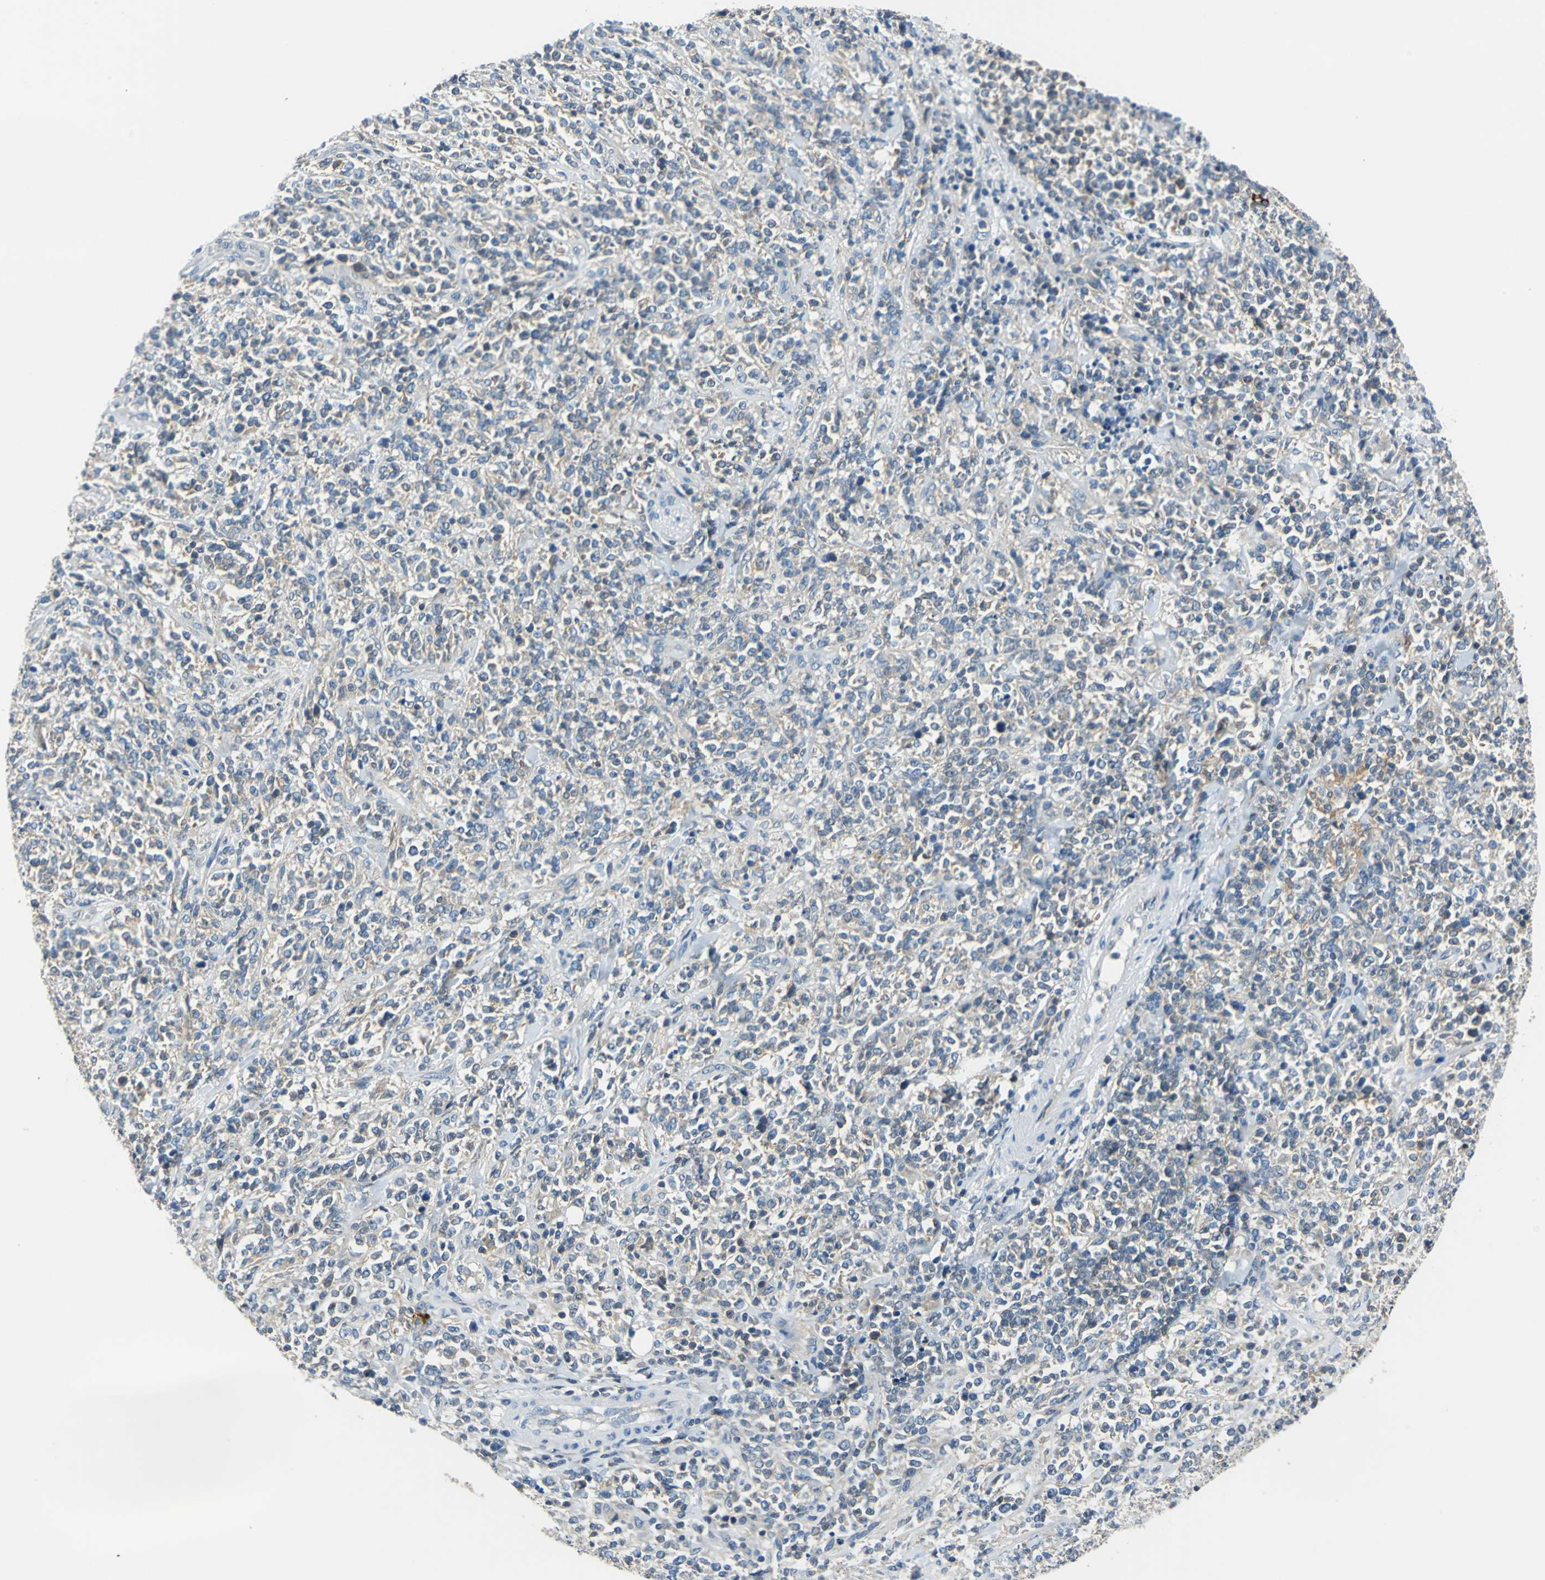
{"staining": {"intensity": "negative", "quantity": "none", "location": "none"}, "tissue": "lymphoma", "cell_type": "Tumor cells", "image_type": "cancer", "snomed": [{"axis": "morphology", "description": "Malignant lymphoma, non-Hodgkin's type, High grade"}, {"axis": "topography", "description": "Soft tissue"}], "caption": "Immunohistochemistry (IHC) photomicrograph of neoplastic tissue: human high-grade malignant lymphoma, non-Hodgkin's type stained with DAB shows no significant protein staining in tumor cells. Nuclei are stained in blue.", "gene": "CPA3", "patient": {"sex": "male", "age": 18}}